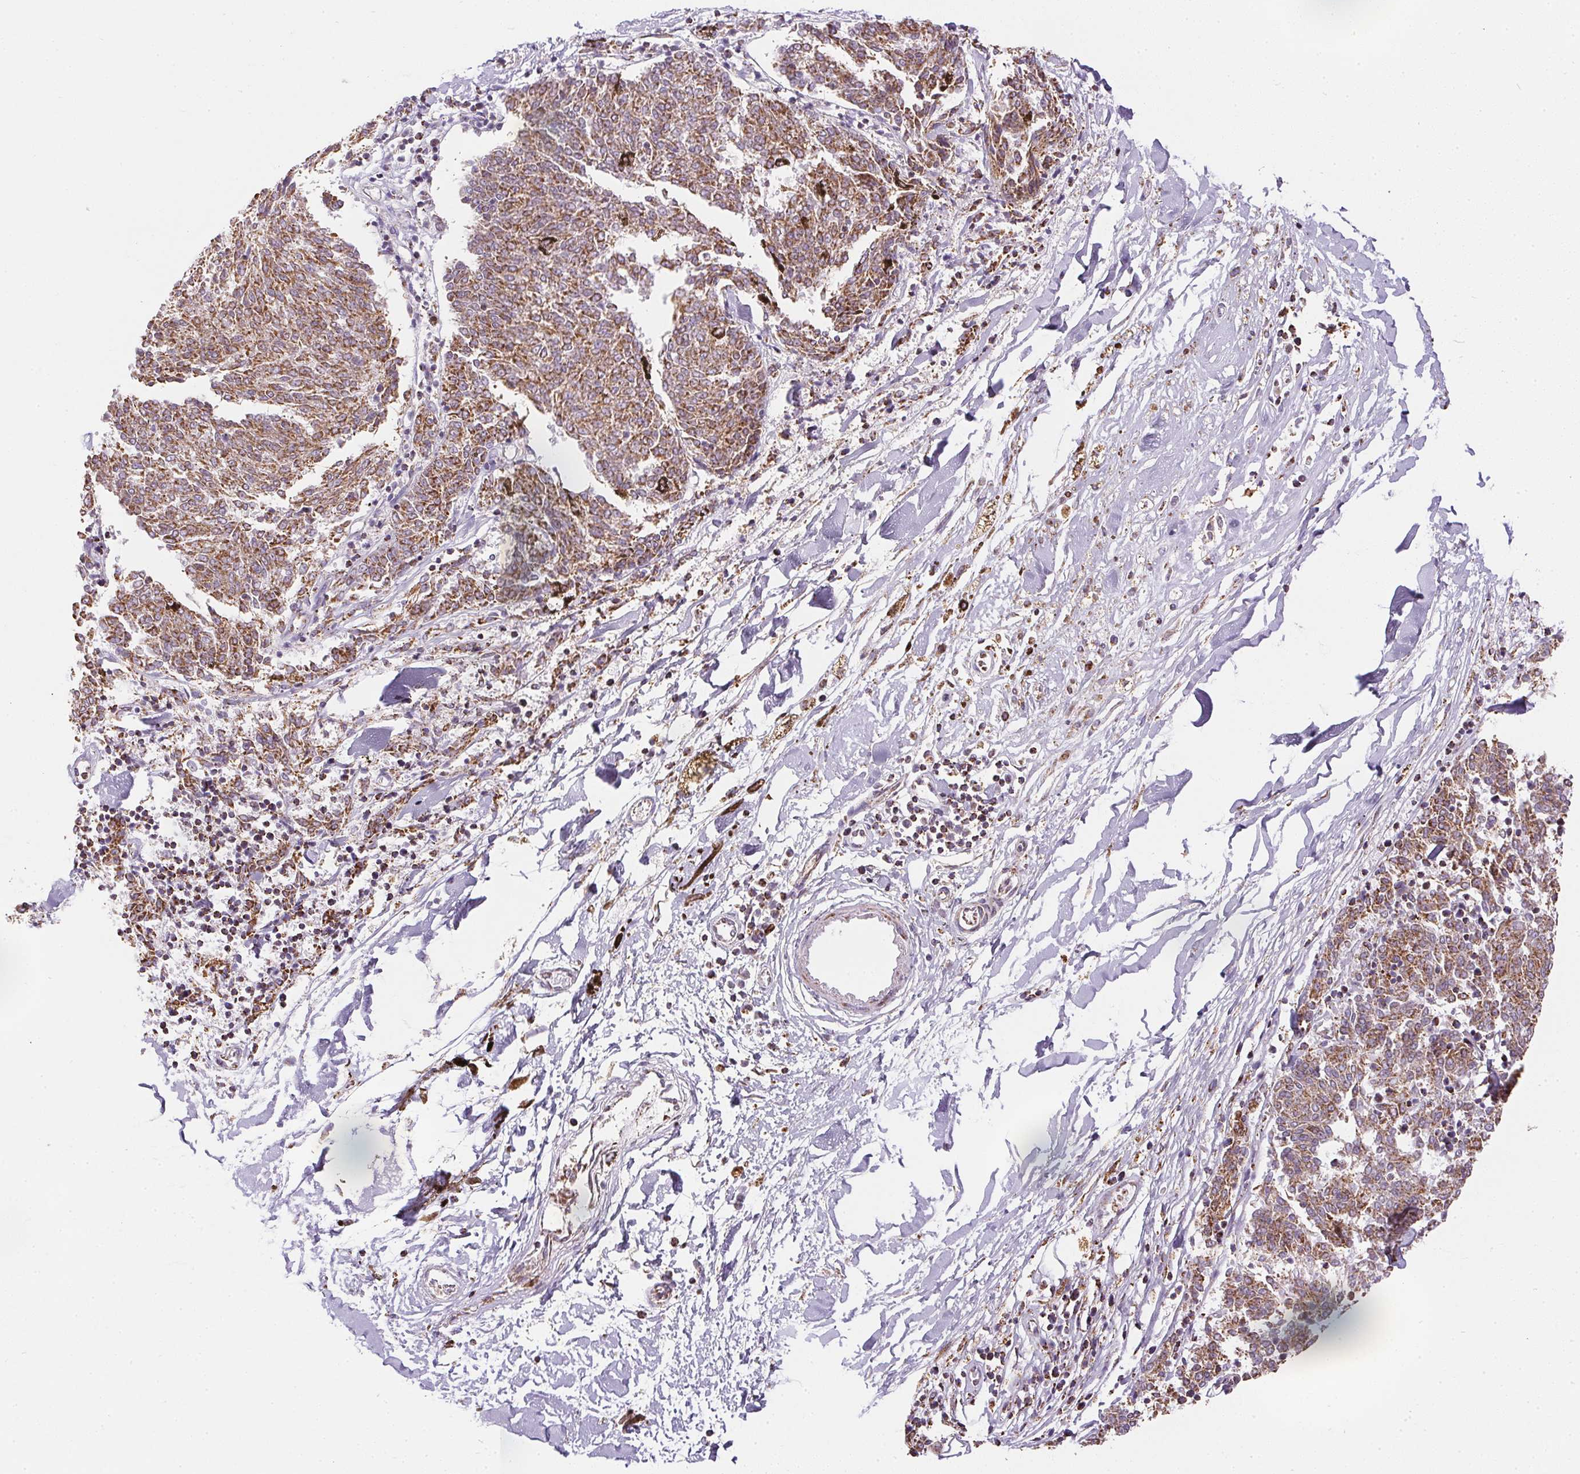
{"staining": {"intensity": "moderate", "quantity": ">75%", "location": "cytoplasmic/membranous"}, "tissue": "melanoma", "cell_type": "Tumor cells", "image_type": "cancer", "snomed": [{"axis": "morphology", "description": "Malignant melanoma, NOS"}, {"axis": "topography", "description": "Skin"}], "caption": "This is an image of IHC staining of melanoma, which shows moderate expression in the cytoplasmic/membranous of tumor cells.", "gene": "MAPK11", "patient": {"sex": "female", "age": 72}}